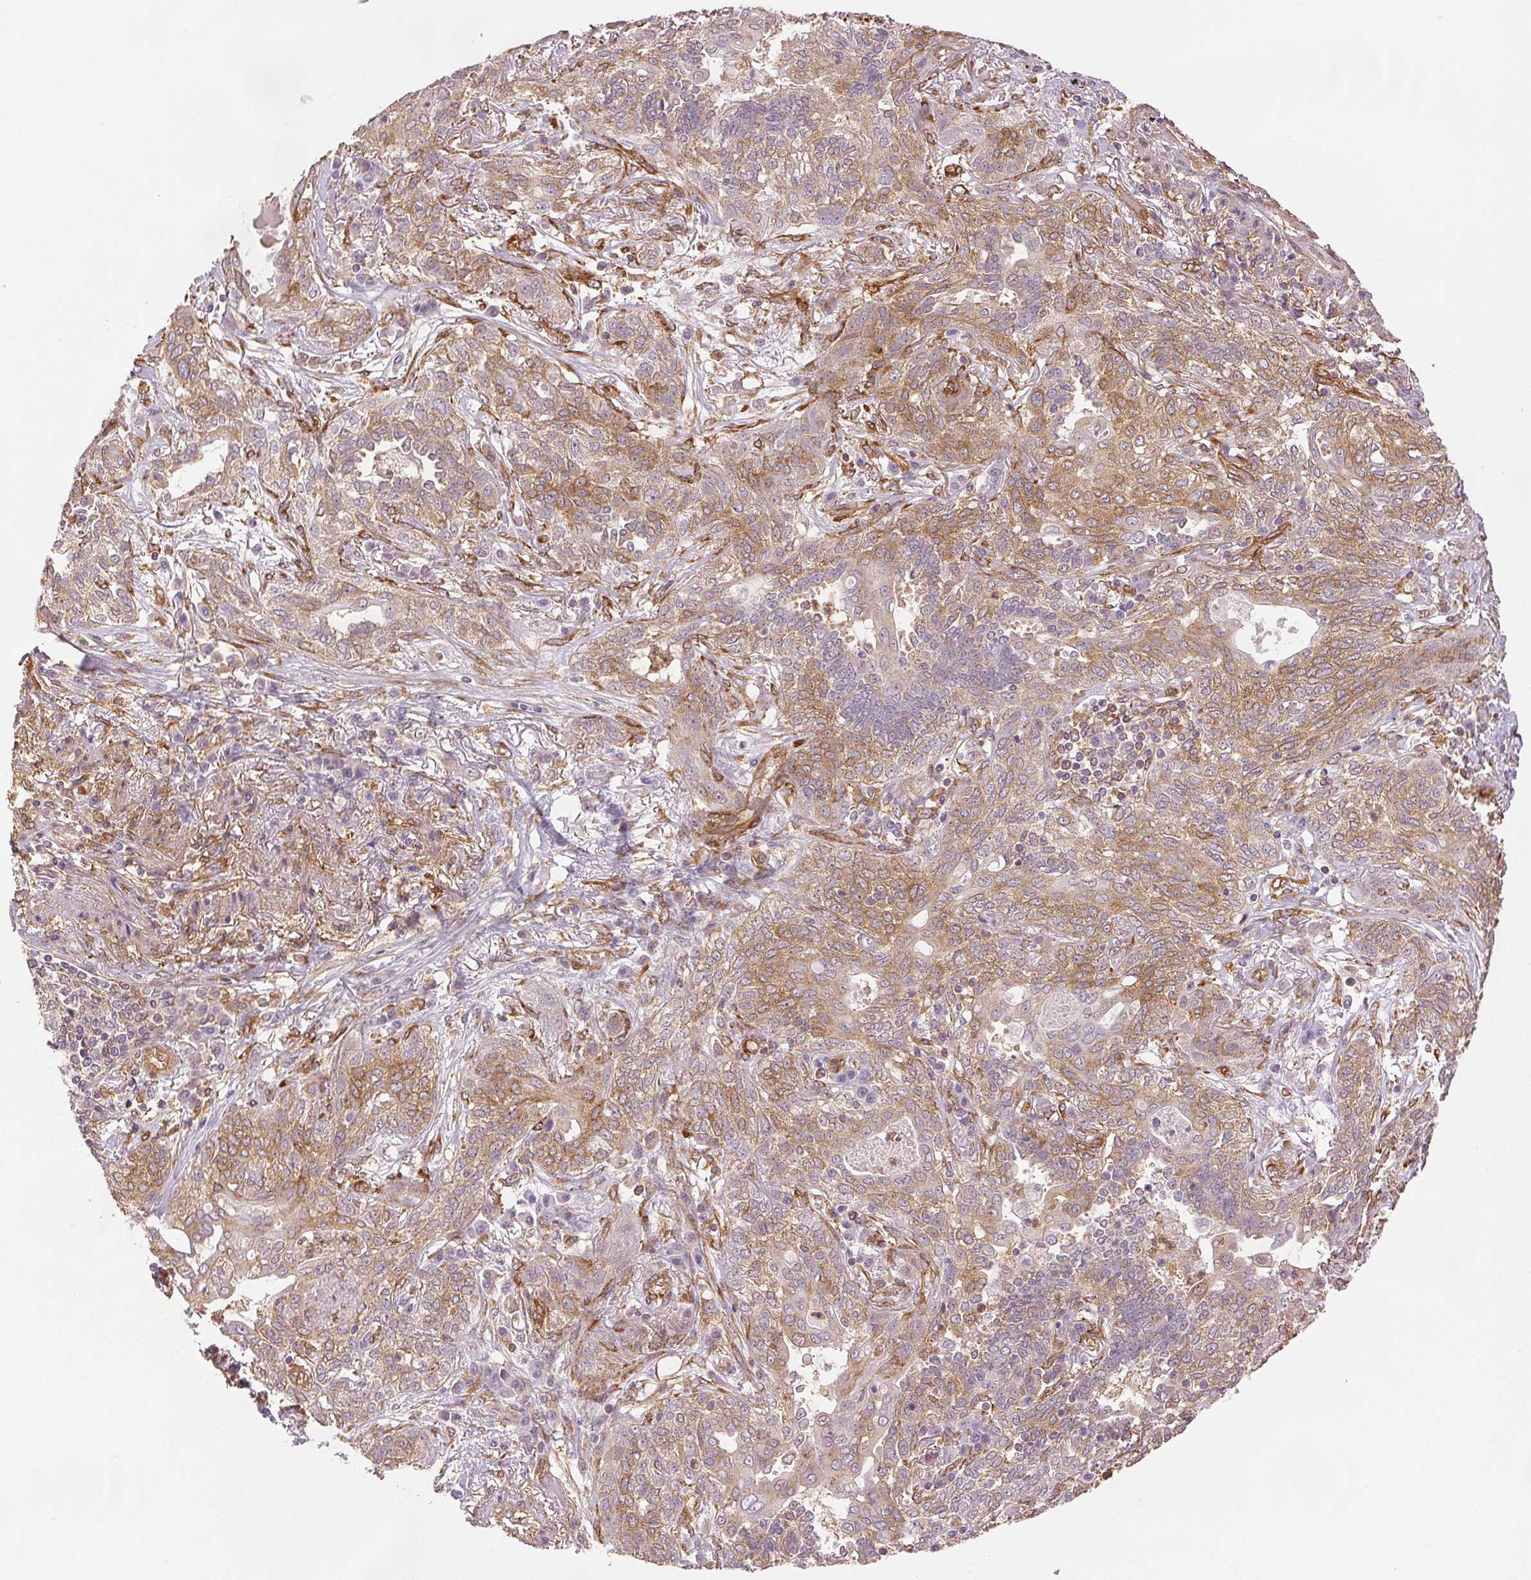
{"staining": {"intensity": "weak", "quantity": ">75%", "location": "cytoplasmic/membranous"}, "tissue": "lung cancer", "cell_type": "Tumor cells", "image_type": "cancer", "snomed": [{"axis": "morphology", "description": "Squamous cell carcinoma, NOS"}, {"axis": "topography", "description": "Lung"}], "caption": "Brown immunohistochemical staining in lung cancer demonstrates weak cytoplasmic/membranous staining in about >75% of tumor cells. Nuclei are stained in blue.", "gene": "DIAPH2", "patient": {"sex": "female", "age": 70}}